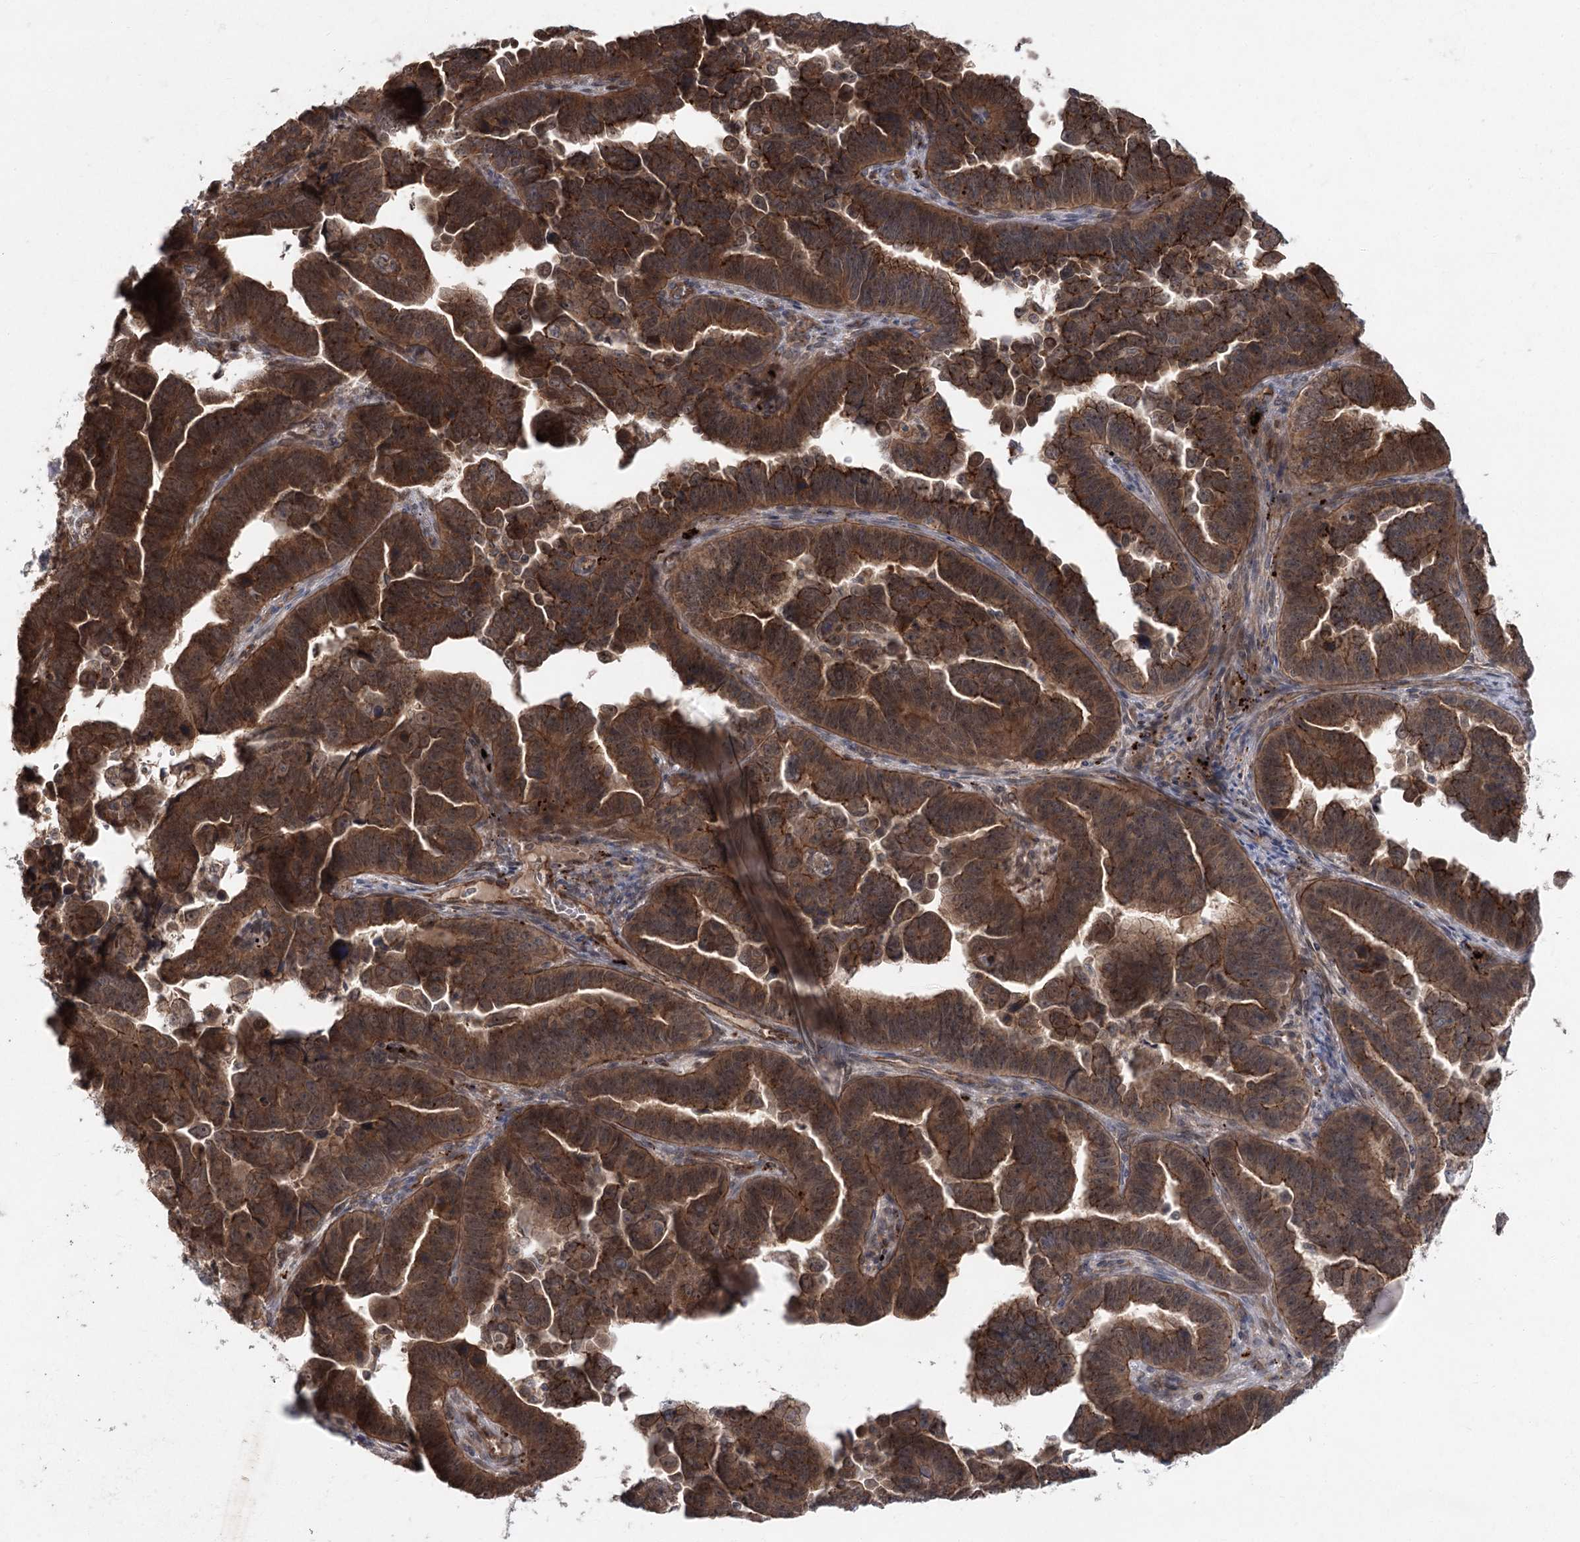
{"staining": {"intensity": "strong", "quantity": ">75%", "location": "cytoplasmic/membranous"}, "tissue": "endometrial cancer", "cell_type": "Tumor cells", "image_type": "cancer", "snomed": [{"axis": "morphology", "description": "Adenocarcinoma, NOS"}, {"axis": "topography", "description": "Endometrium"}], "caption": "Protein staining shows strong cytoplasmic/membranous positivity in approximately >75% of tumor cells in endometrial adenocarcinoma.", "gene": "METTL24", "patient": {"sex": "female", "age": 75}}